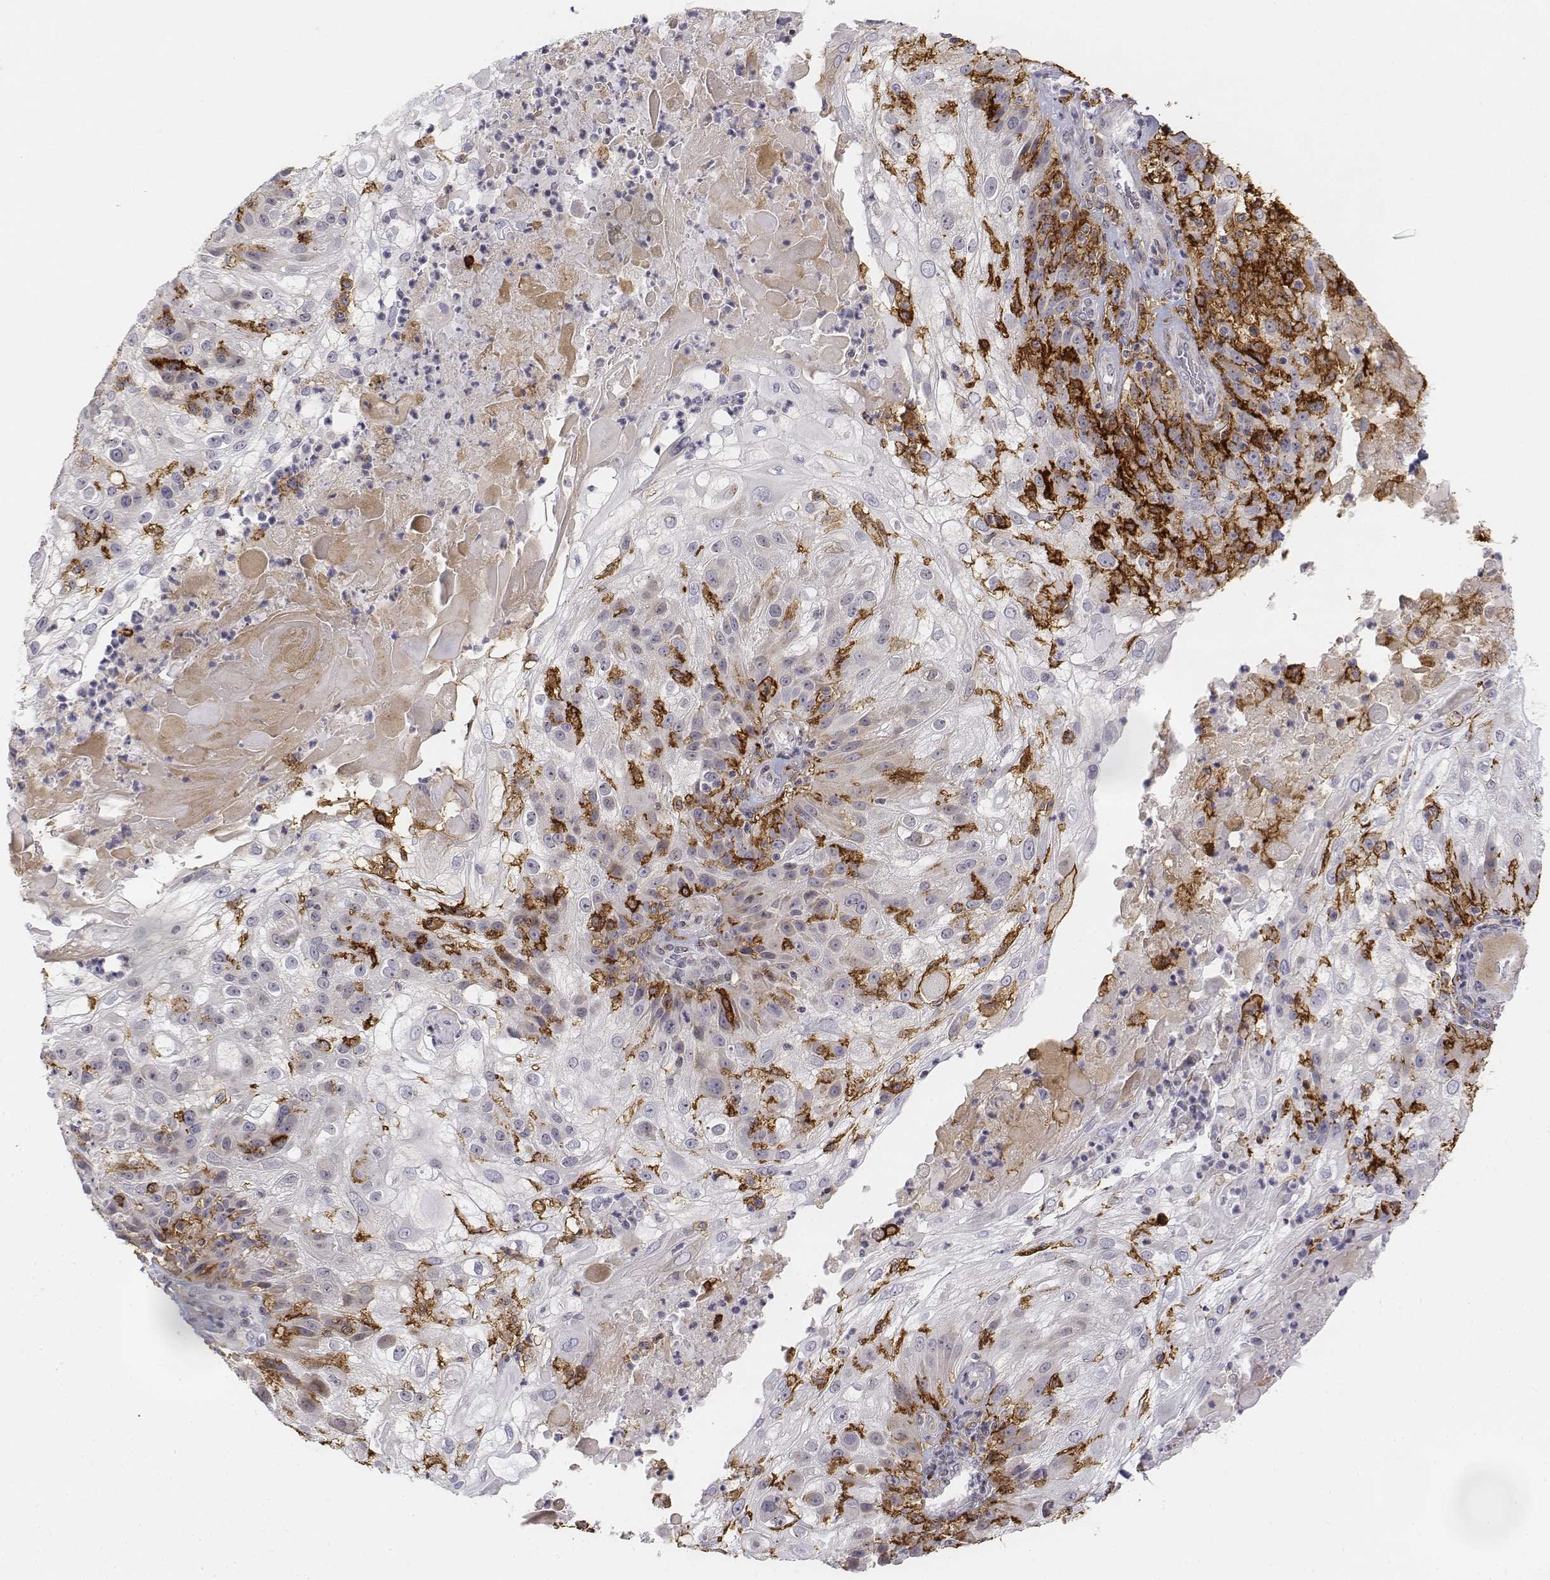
{"staining": {"intensity": "negative", "quantity": "none", "location": "none"}, "tissue": "skin cancer", "cell_type": "Tumor cells", "image_type": "cancer", "snomed": [{"axis": "morphology", "description": "Normal tissue, NOS"}, {"axis": "morphology", "description": "Squamous cell carcinoma, NOS"}, {"axis": "topography", "description": "Skin"}], "caption": "Tumor cells are negative for brown protein staining in skin cancer (squamous cell carcinoma).", "gene": "CD14", "patient": {"sex": "female", "age": 83}}